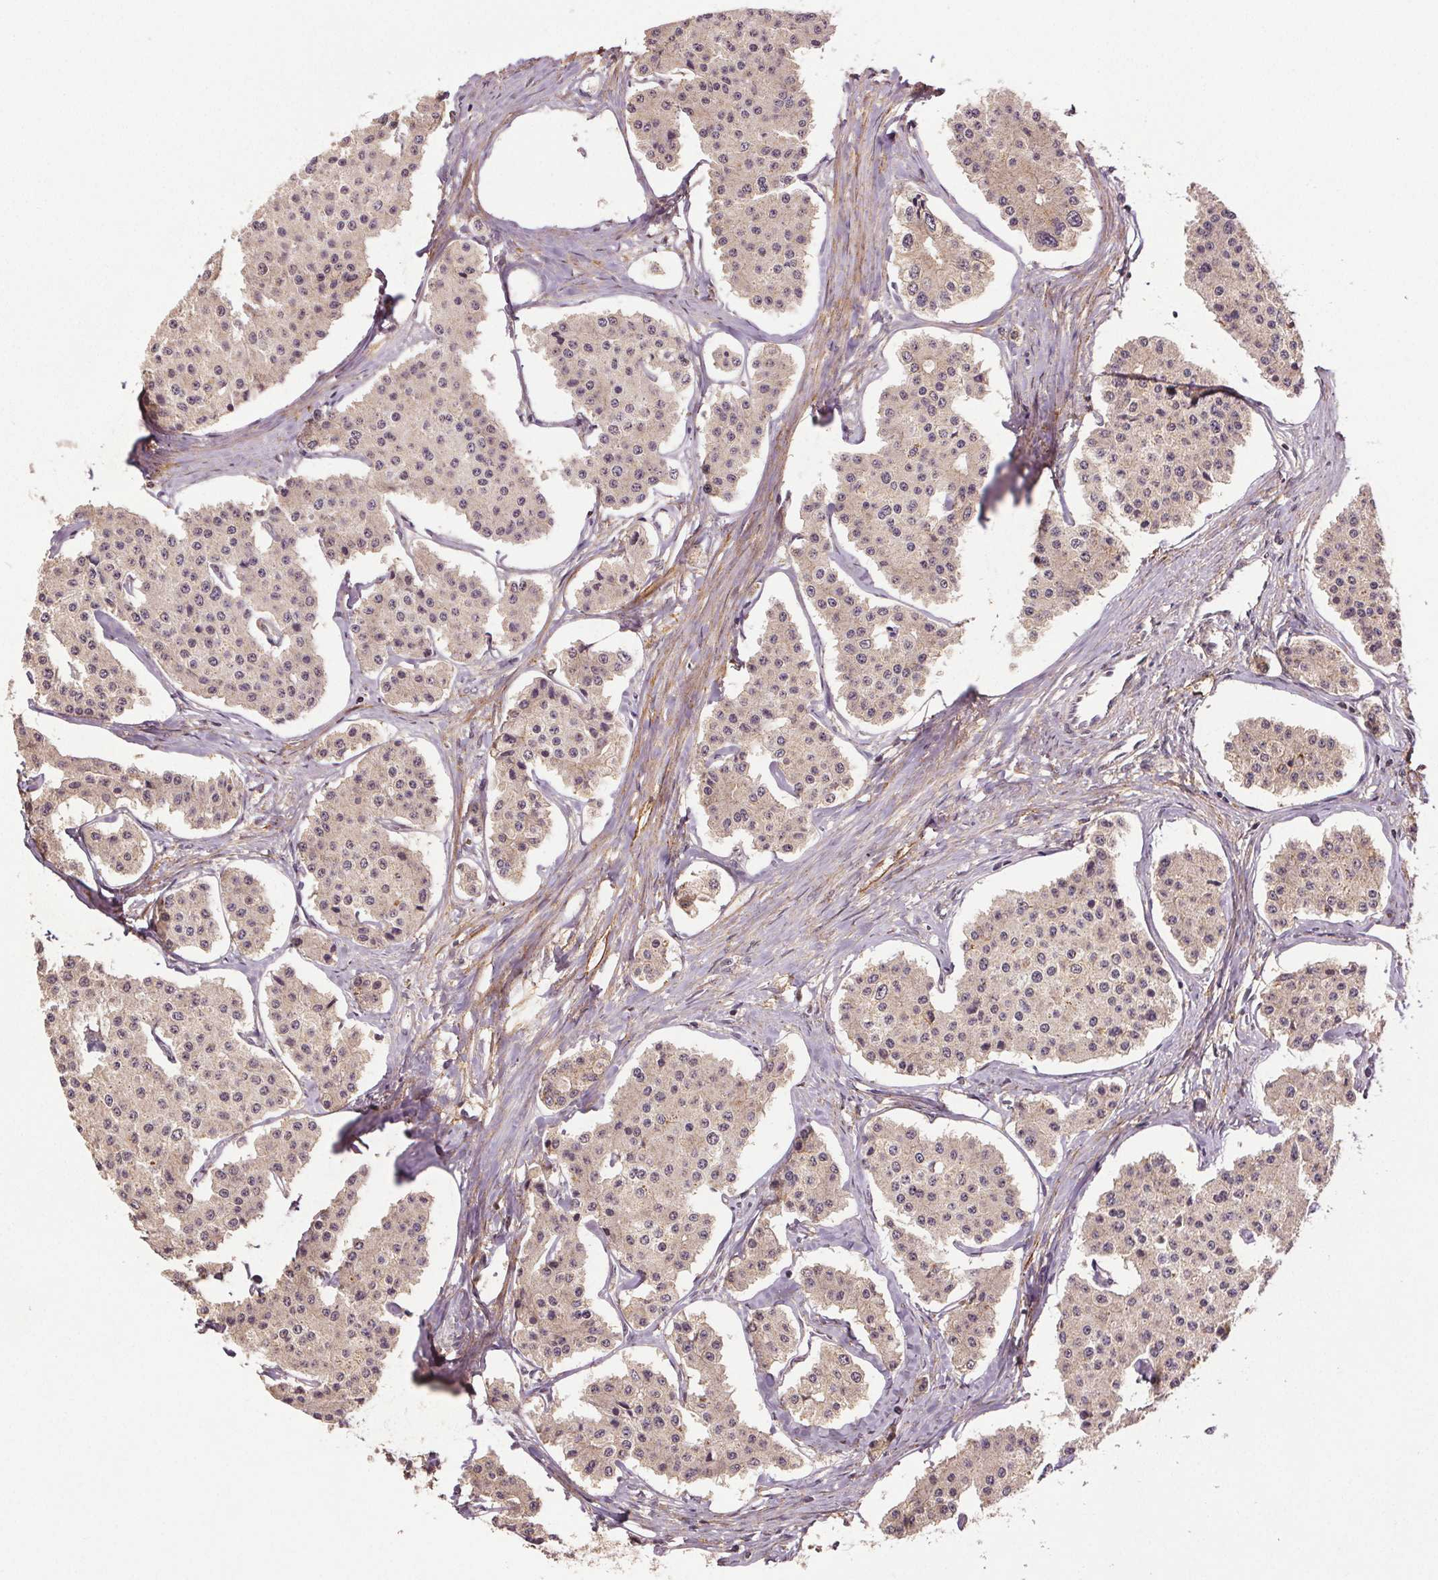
{"staining": {"intensity": "negative", "quantity": "none", "location": "none"}, "tissue": "carcinoid", "cell_type": "Tumor cells", "image_type": "cancer", "snomed": [{"axis": "morphology", "description": "Carcinoid, malignant, NOS"}, {"axis": "topography", "description": "Small intestine"}], "caption": "Carcinoid (malignant) was stained to show a protein in brown. There is no significant staining in tumor cells. (Immunohistochemistry, brightfield microscopy, high magnification).", "gene": "EPHB3", "patient": {"sex": "female", "age": 65}}